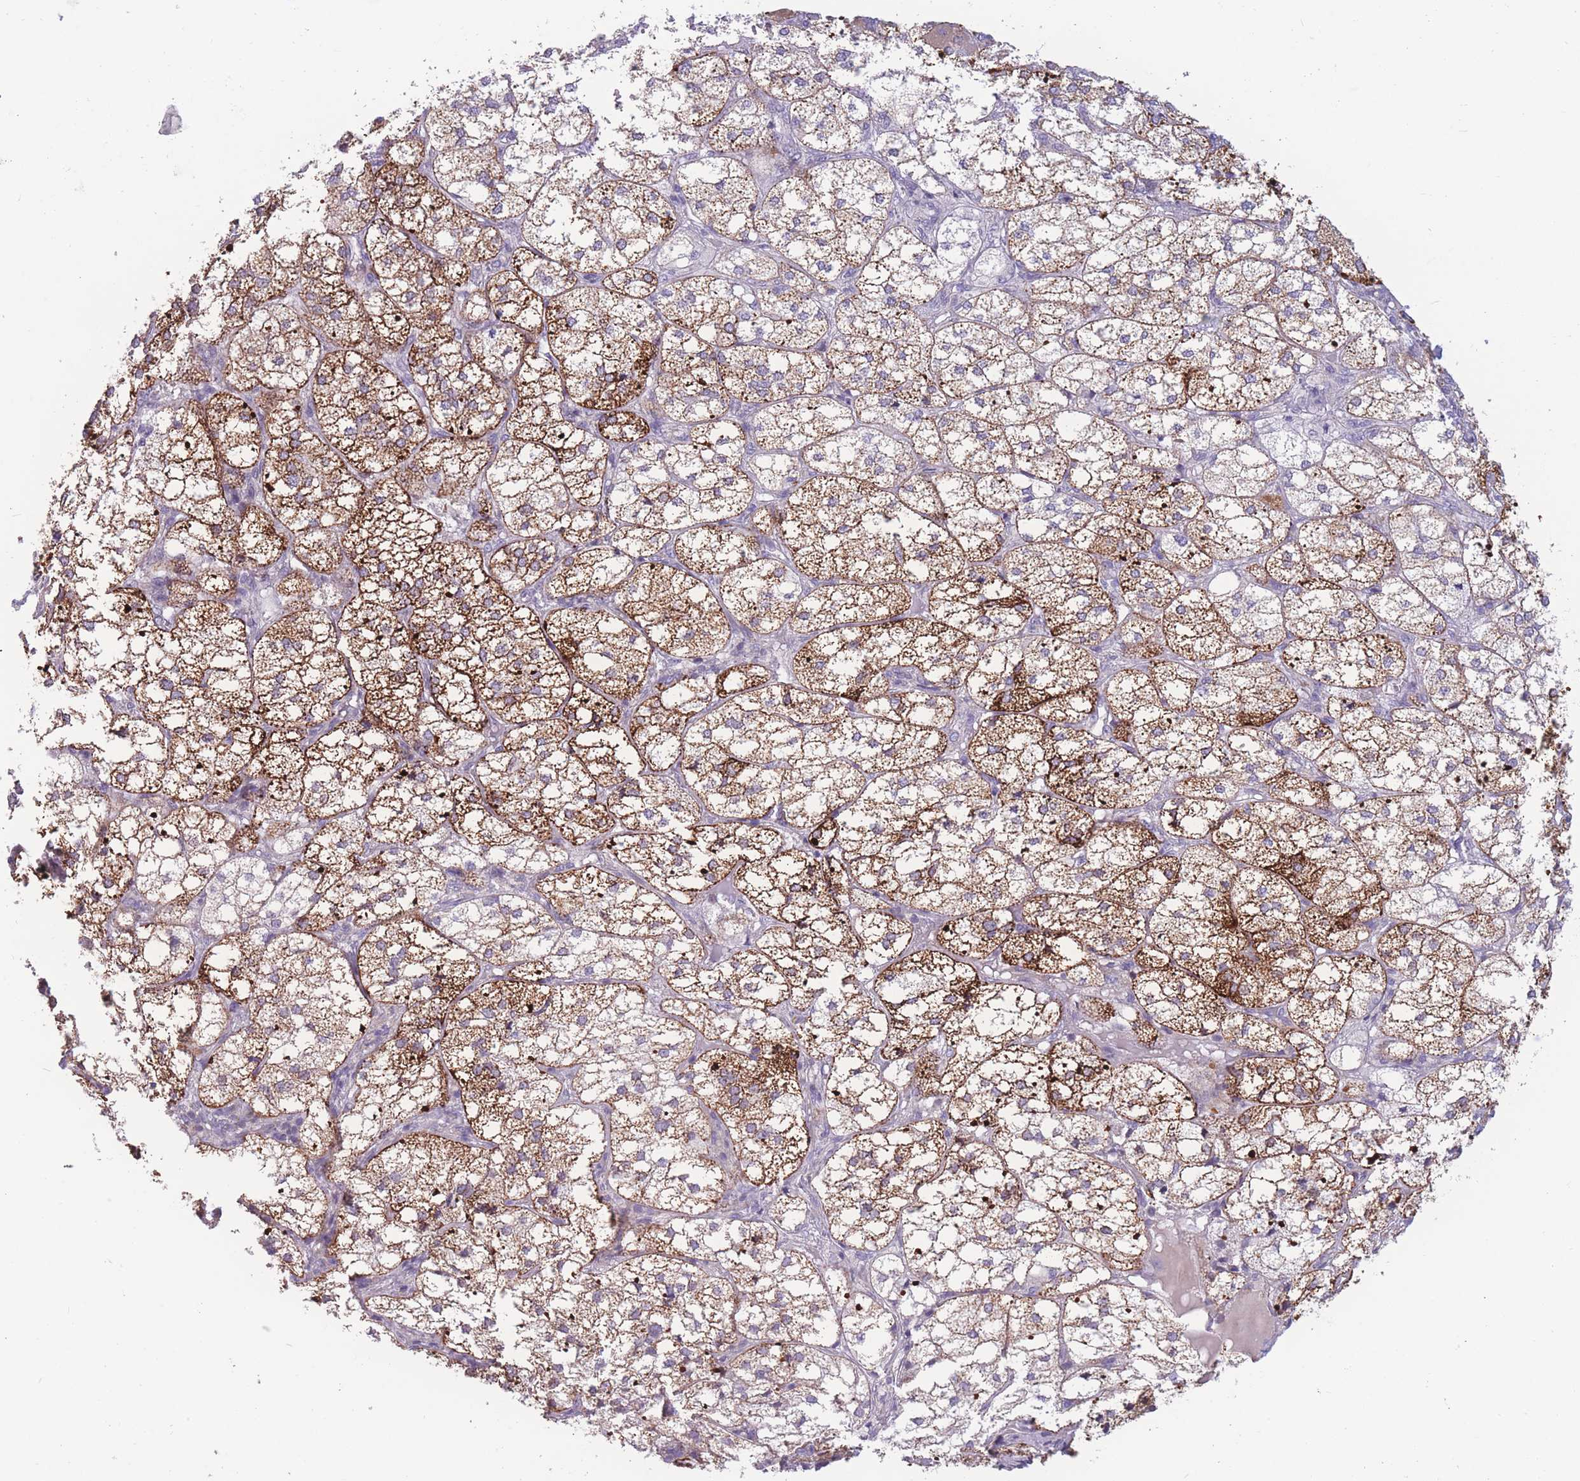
{"staining": {"intensity": "strong", "quantity": ">75%", "location": "cytoplasmic/membranous"}, "tissue": "adrenal gland", "cell_type": "Glandular cells", "image_type": "normal", "snomed": [{"axis": "morphology", "description": "Normal tissue, NOS"}, {"axis": "topography", "description": "Adrenal gland"}], "caption": "Normal adrenal gland was stained to show a protein in brown. There is high levels of strong cytoplasmic/membranous staining in about >75% of glandular cells. The staining is performed using DAB brown chromogen to label protein expression. The nuclei are counter-stained blue using hematoxylin.", "gene": "PDE4A", "patient": {"sex": "female", "age": 61}}